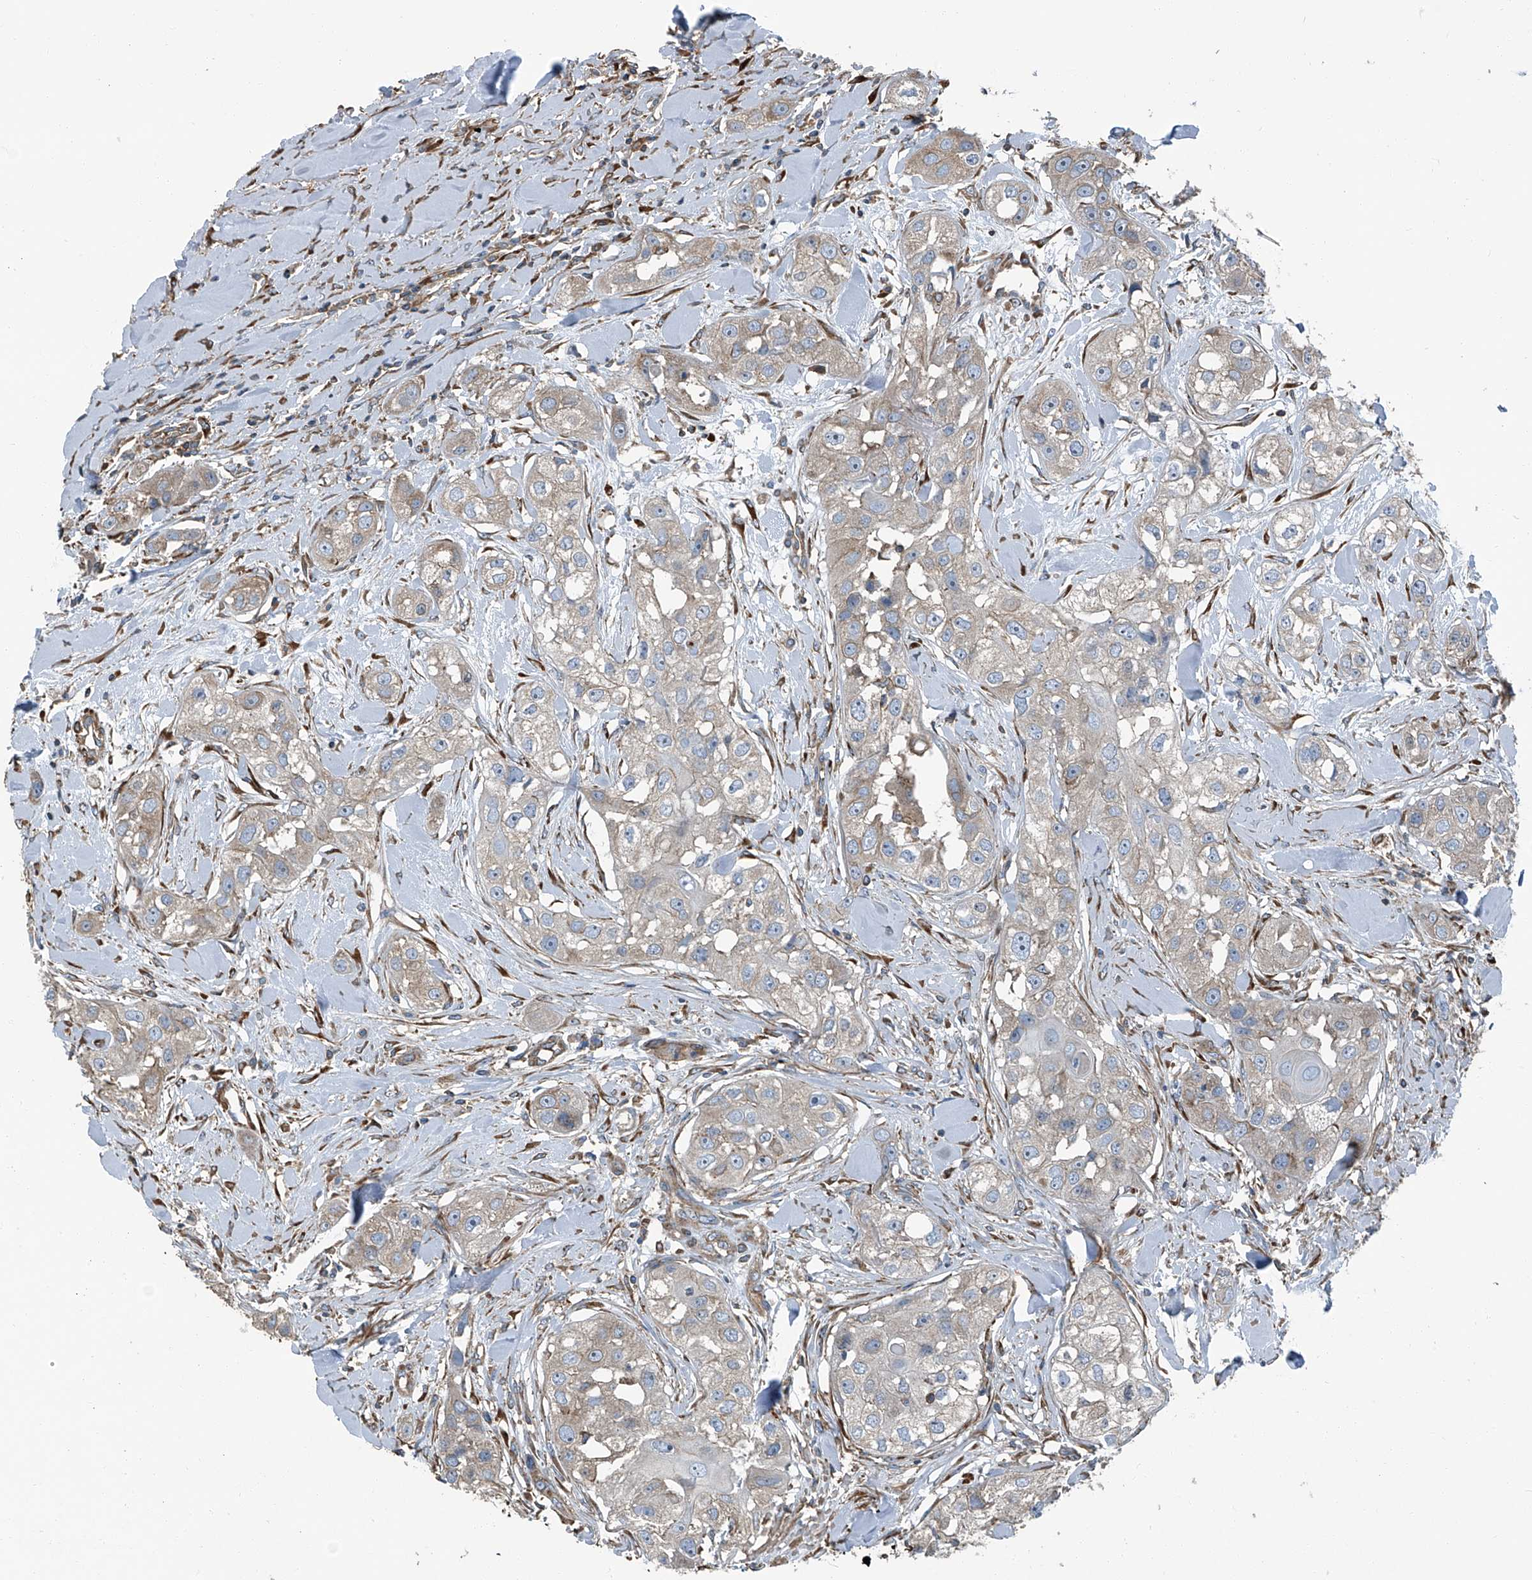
{"staining": {"intensity": "negative", "quantity": "none", "location": "none"}, "tissue": "head and neck cancer", "cell_type": "Tumor cells", "image_type": "cancer", "snomed": [{"axis": "morphology", "description": "Normal tissue, NOS"}, {"axis": "morphology", "description": "Squamous cell carcinoma, NOS"}, {"axis": "topography", "description": "Skeletal muscle"}, {"axis": "topography", "description": "Head-Neck"}], "caption": "Histopathology image shows no significant protein positivity in tumor cells of squamous cell carcinoma (head and neck).", "gene": "SEPTIN7", "patient": {"sex": "male", "age": 51}}